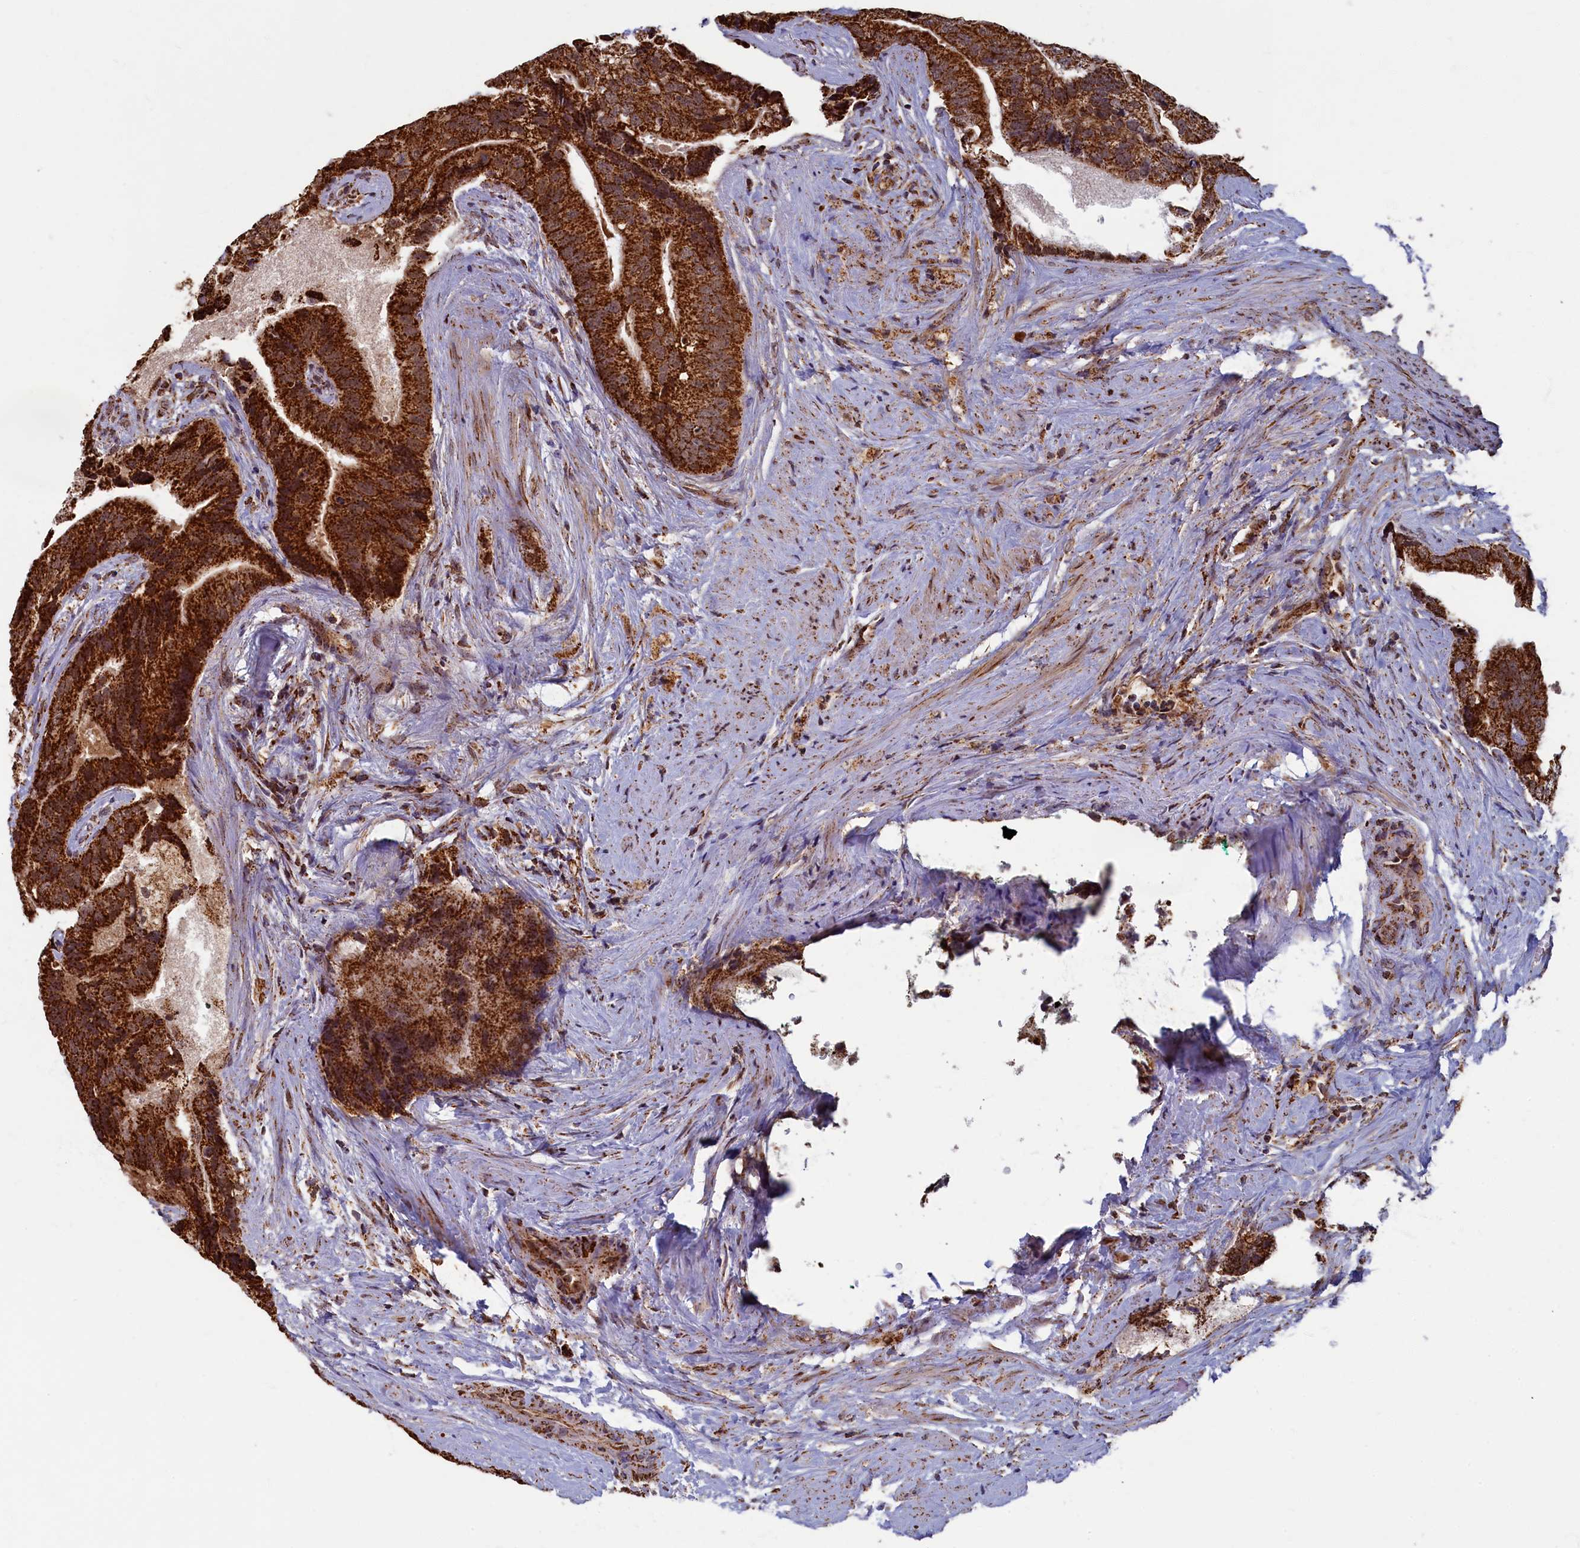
{"staining": {"intensity": "strong", "quantity": ">75%", "location": "cytoplasmic/membranous"}, "tissue": "prostate cancer", "cell_type": "Tumor cells", "image_type": "cancer", "snomed": [{"axis": "morphology", "description": "Adenocarcinoma, High grade"}, {"axis": "topography", "description": "Prostate"}], "caption": "IHC (DAB) staining of human prostate adenocarcinoma (high-grade) displays strong cytoplasmic/membranous protein positivity in about >75% of tumor cells.", "gene": "SPR", "patient": {"sex": "male", "age": 70}}